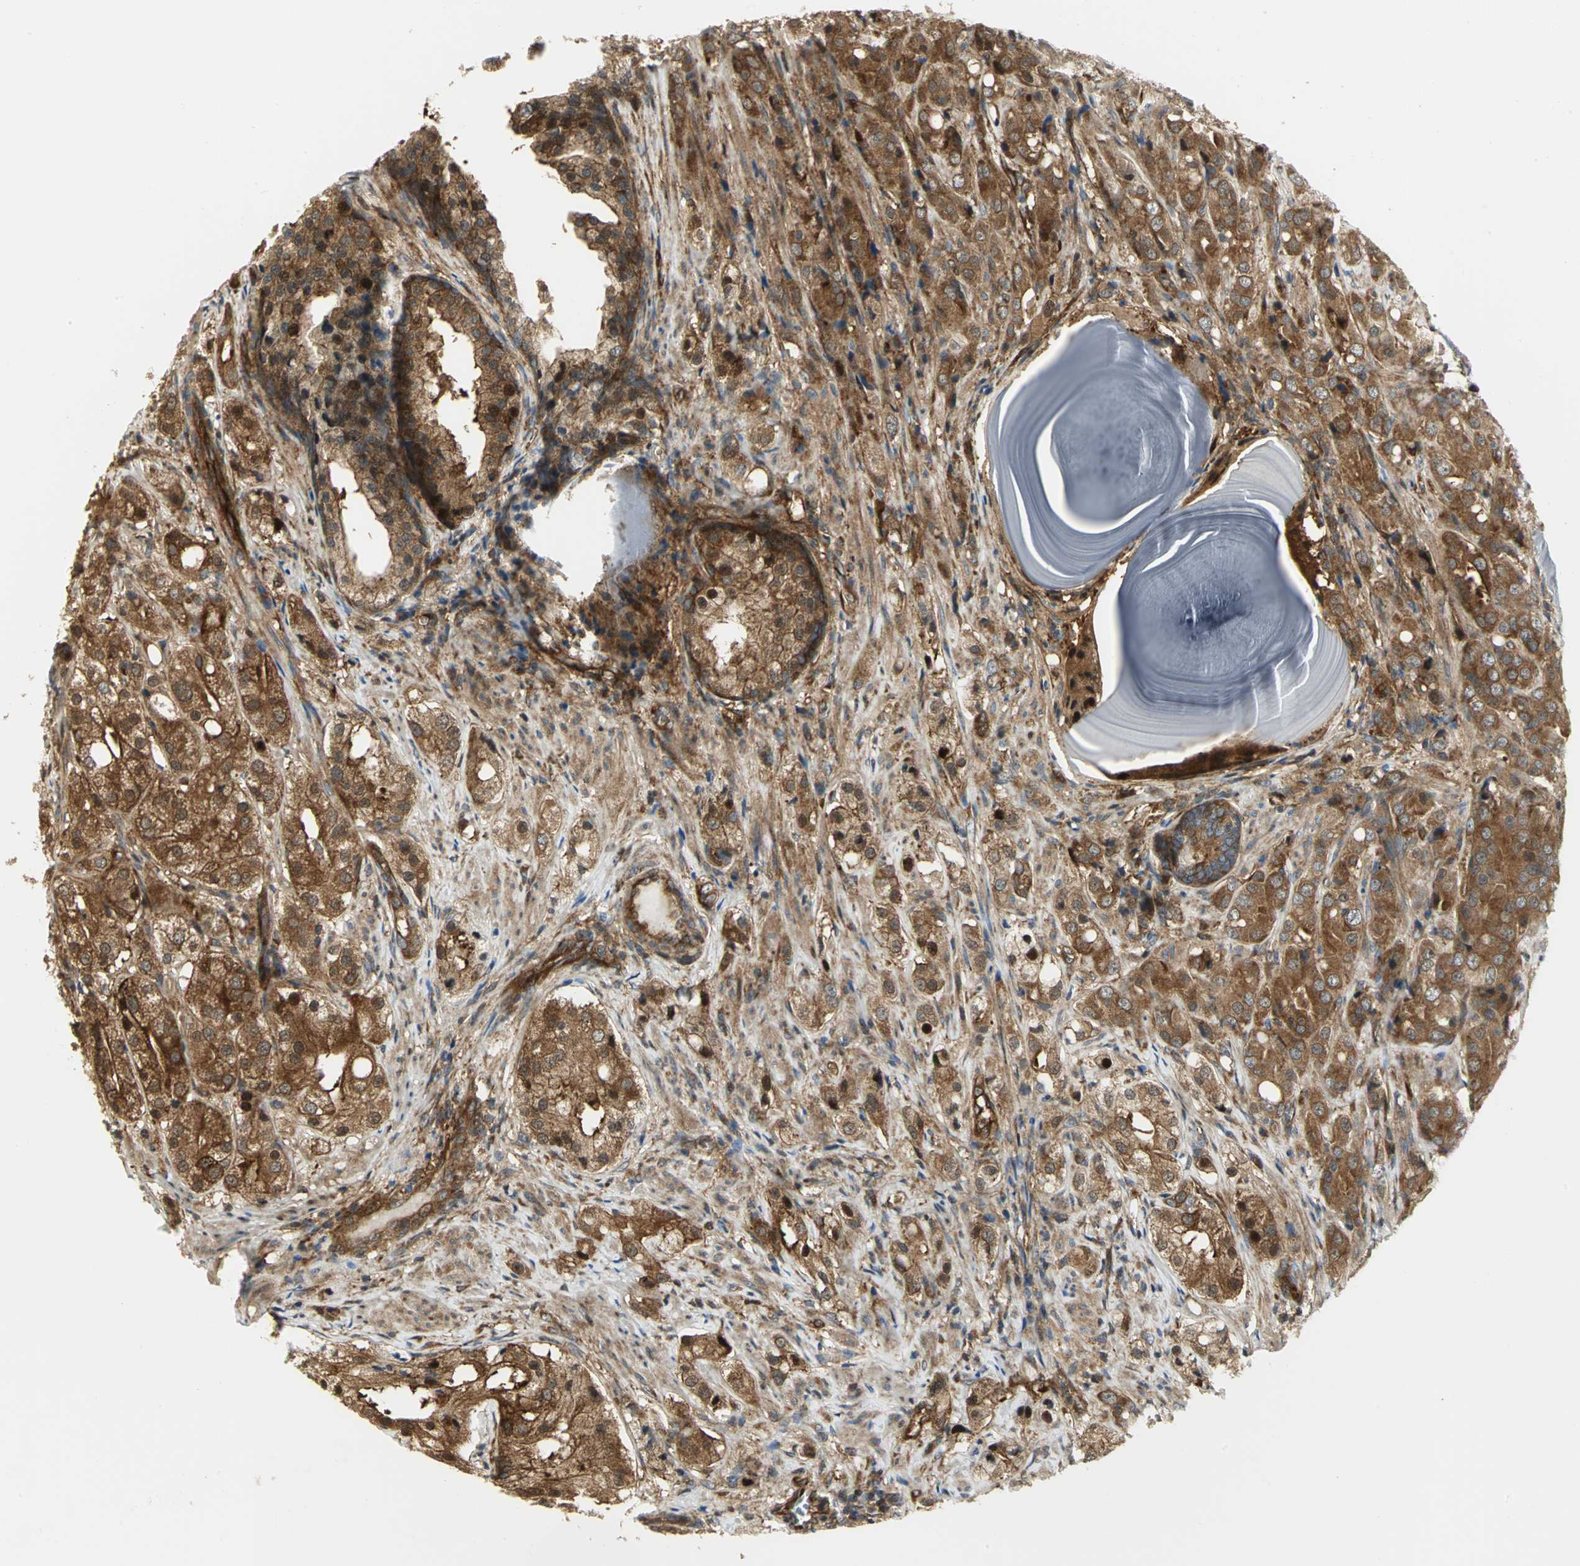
{"staining": {"intensity": "strong", "quantity": ">75%", "location": "cytoplasmic/membranous"}, "tissue": "prostate cancer", "cell_type": "Tumor cells", "image_type": "cancer", "snomed": [{"axis": "morphology", "description": "Adenocarcinoma, High grade"}, {"axis": "topography", "description": "Prostate"}], "caption": "Prostate cancer was stained to show a protein in brown. There is high levels of strong cytoplasmic/membranous positivity in approximately >75% of tumor cells.", "gene": "EEA1", "patient": {"sex": "male", "age": 68}}